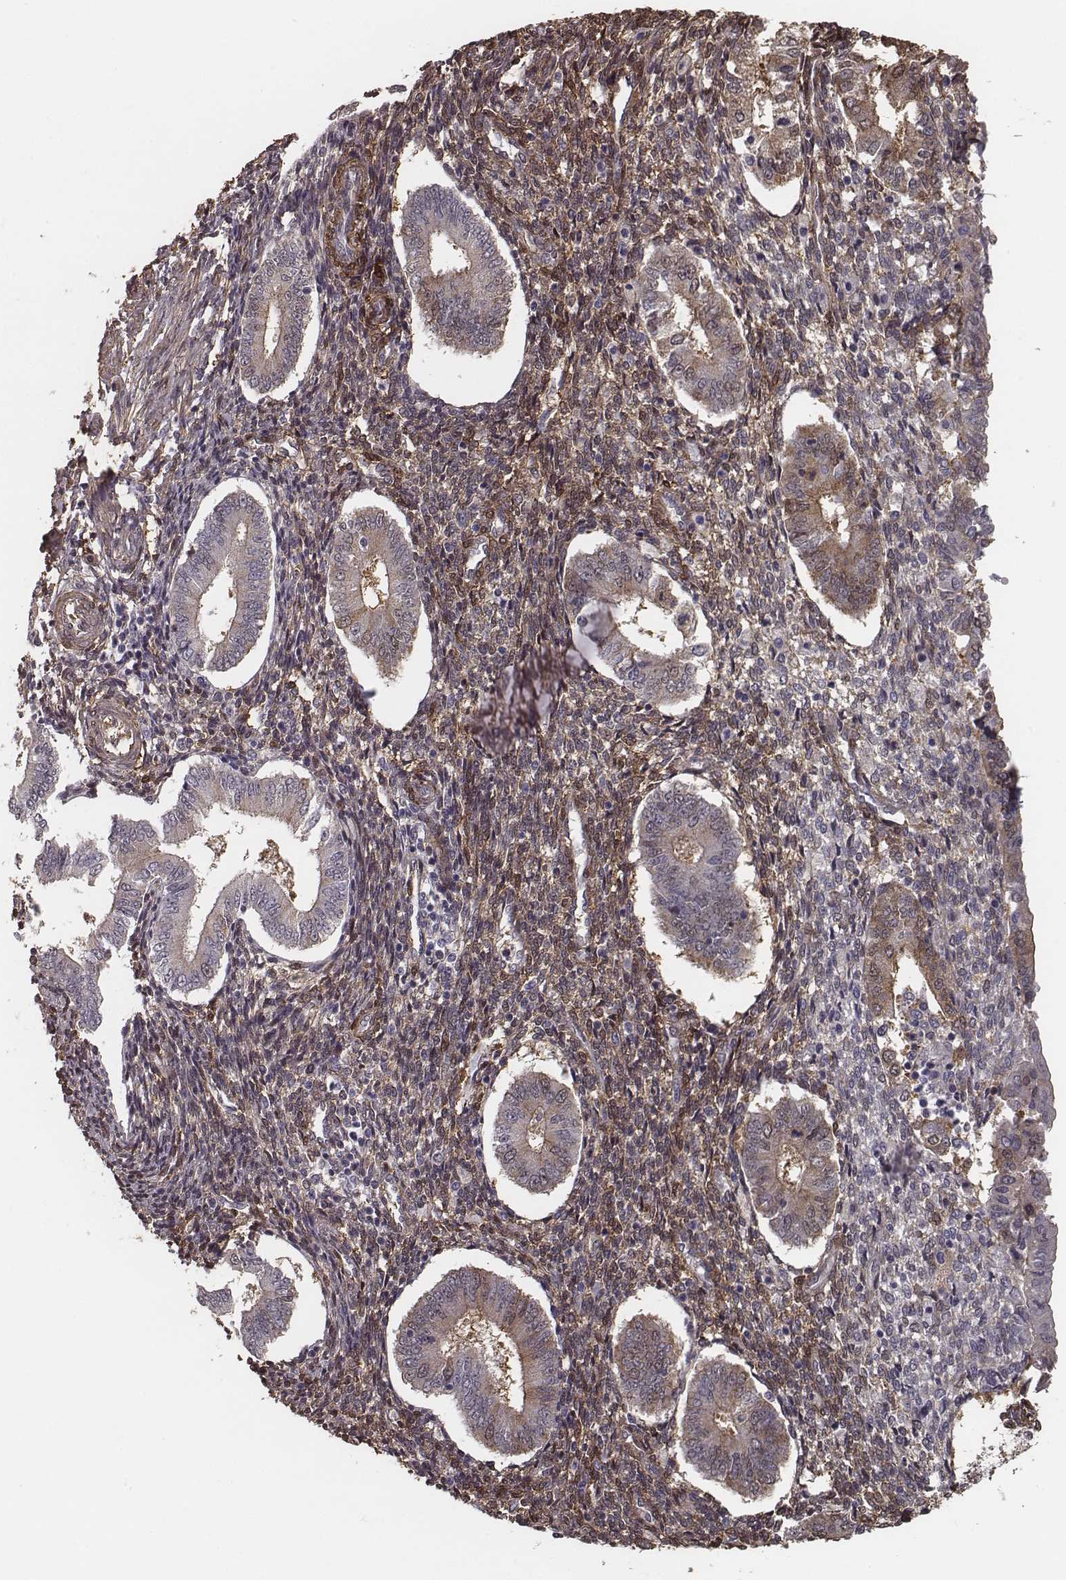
{"staining": {"intensity": "moderate", "quantity": ">75%", "location": "cytoplasmic/membranous"}, "tissue": "endometrium", "cell_type": "Cells in endometrial stroma", "image_type": "normal", "snomed": [{"axis": "morphology", "description": "Normal tissue, NOS"}, {"axis": "topography", "description": "Endometrium"}], "caption": "A high-resolution image shows immunohistochemistry staining of unremarkable endometrium, which shows moderate cytoplasmic/membranous positivity in about >75% of cells in endometrial stroma.", "gene": "ISYNA1", "patient": {"sex": "female", "age": 40}}